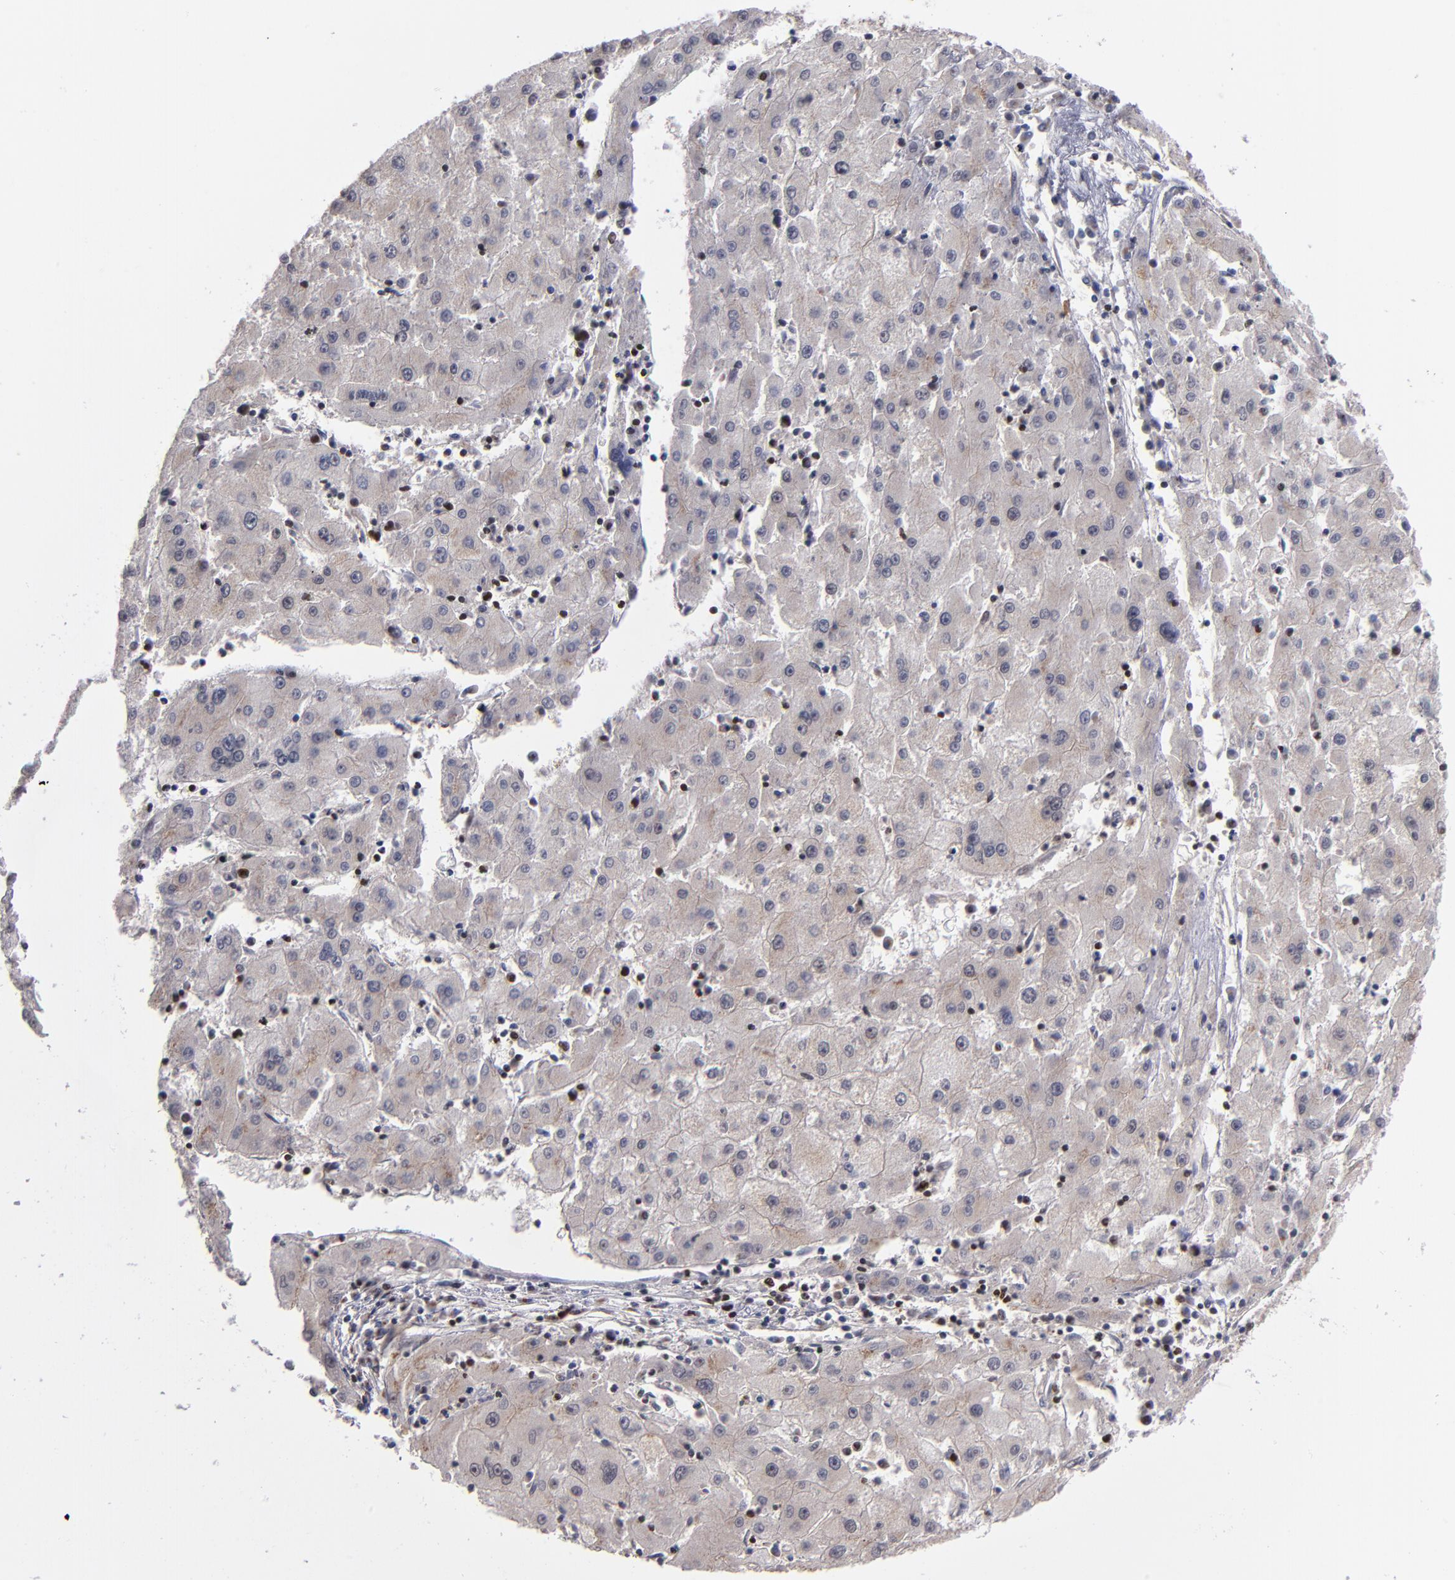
{"staining": {"intensity": "weak", "quantity": ">75%", "location": "cytoplasmic/membranous"}, "tissue": "liver cancer", "cell_type": "Tumor cells", "image_type": "cancer", "snomed": [{"axis": "morphology", "description": "Carcinoma, Hepatocellular, NOS"}, {"axis": "topography", "description": "Liver"}], "caption": "Liver cancer (hepatocellular carcinoma) stained with a protein marker shows weak staining in tumor cells.", "gene": "KDM6A", "patient": {"sex": "male", "age": 72}}